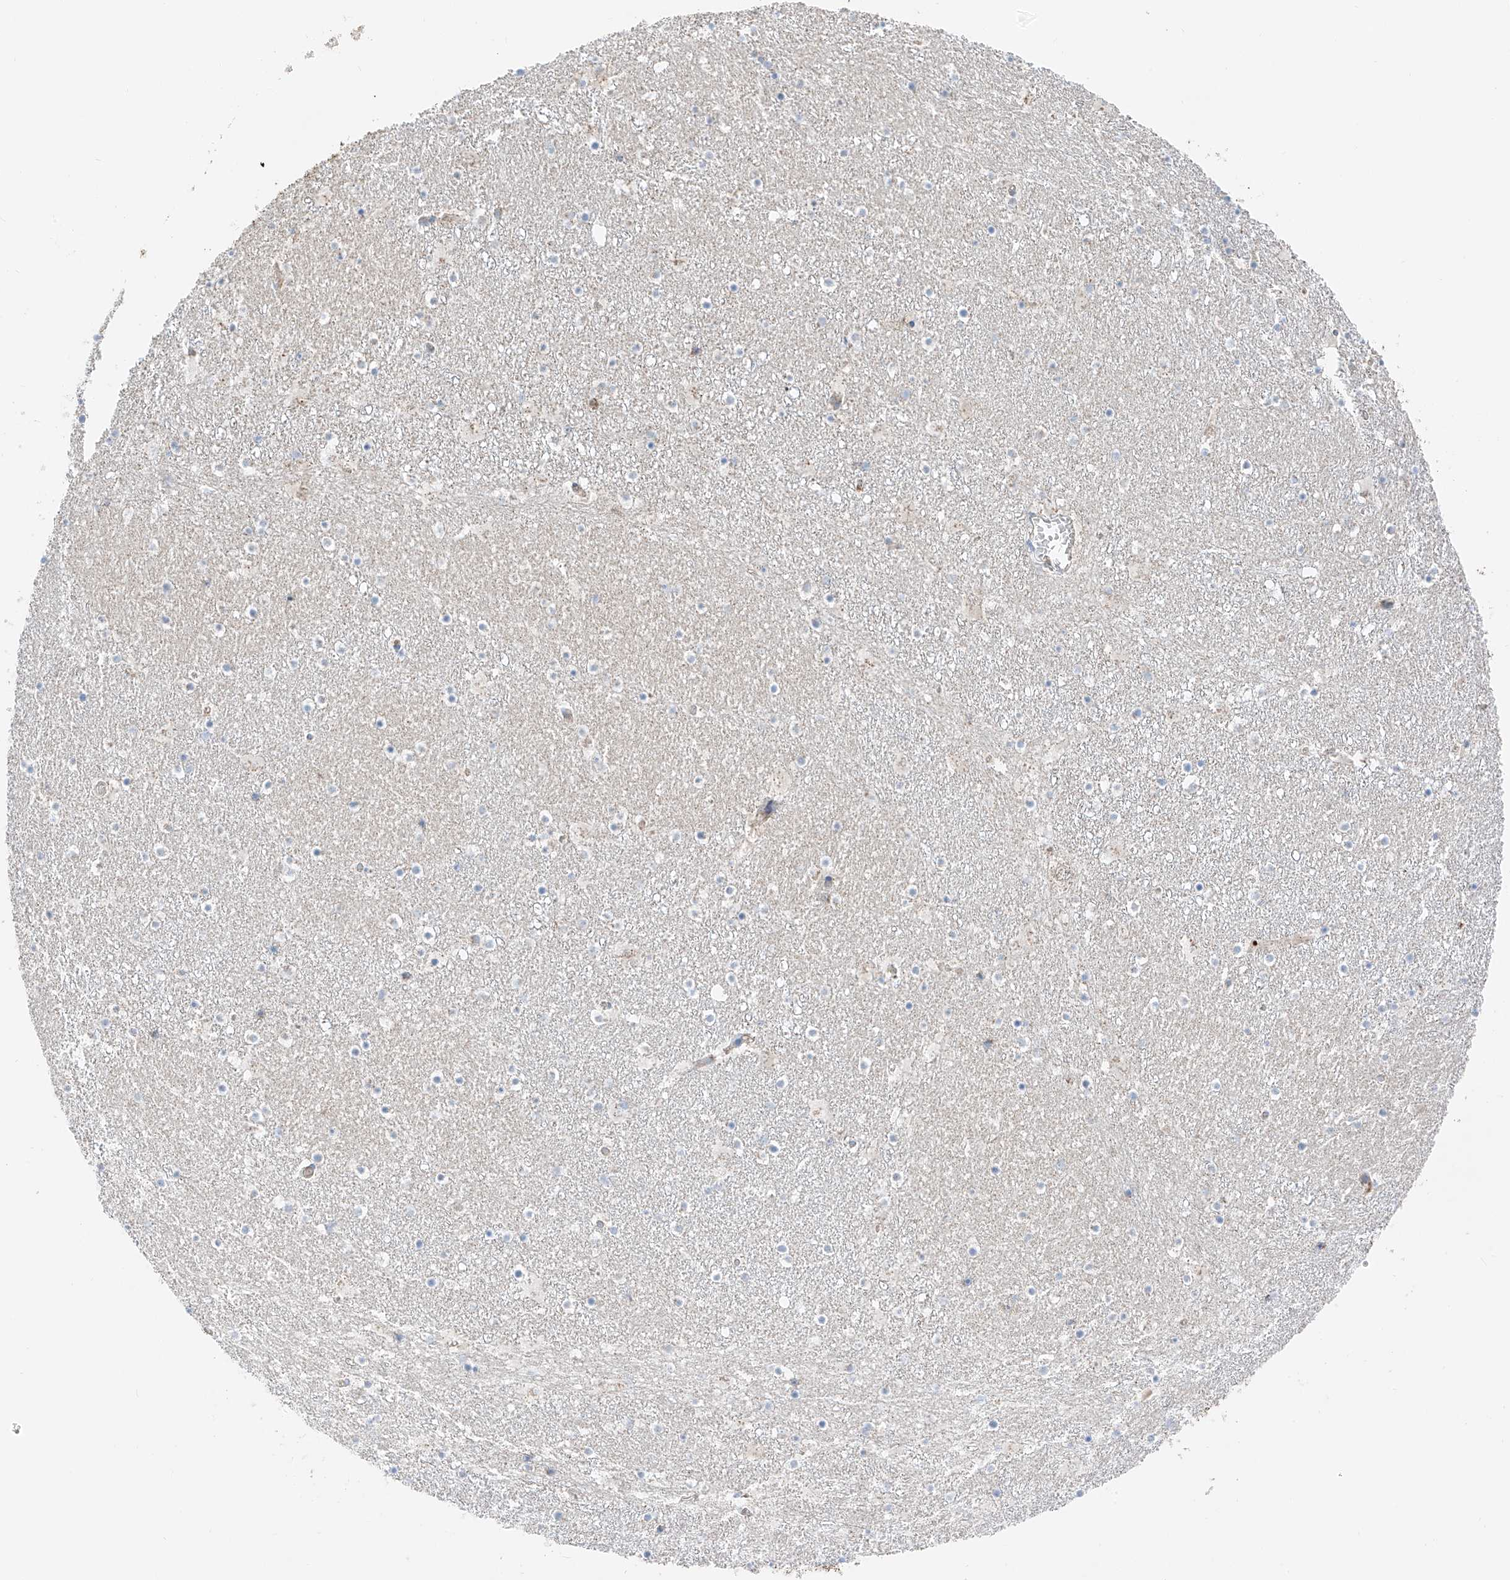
{"staining": {"intensity": "negative", "quantity": "none", "location": "none"}, "tissue": "caudate", "cell_type": "Glial cells", "image_type": "normal", "snomed": [{"axis": "morphology", "description": "Normal tissue, NOS"}, {"axis": "topography", "description": "Lateral ventricle wall"}], "caption": "Glial cells show no significant protein positivity in normal caudate.", "gene": "MRAP", "patient": {"sex": "male", "age": 45}}